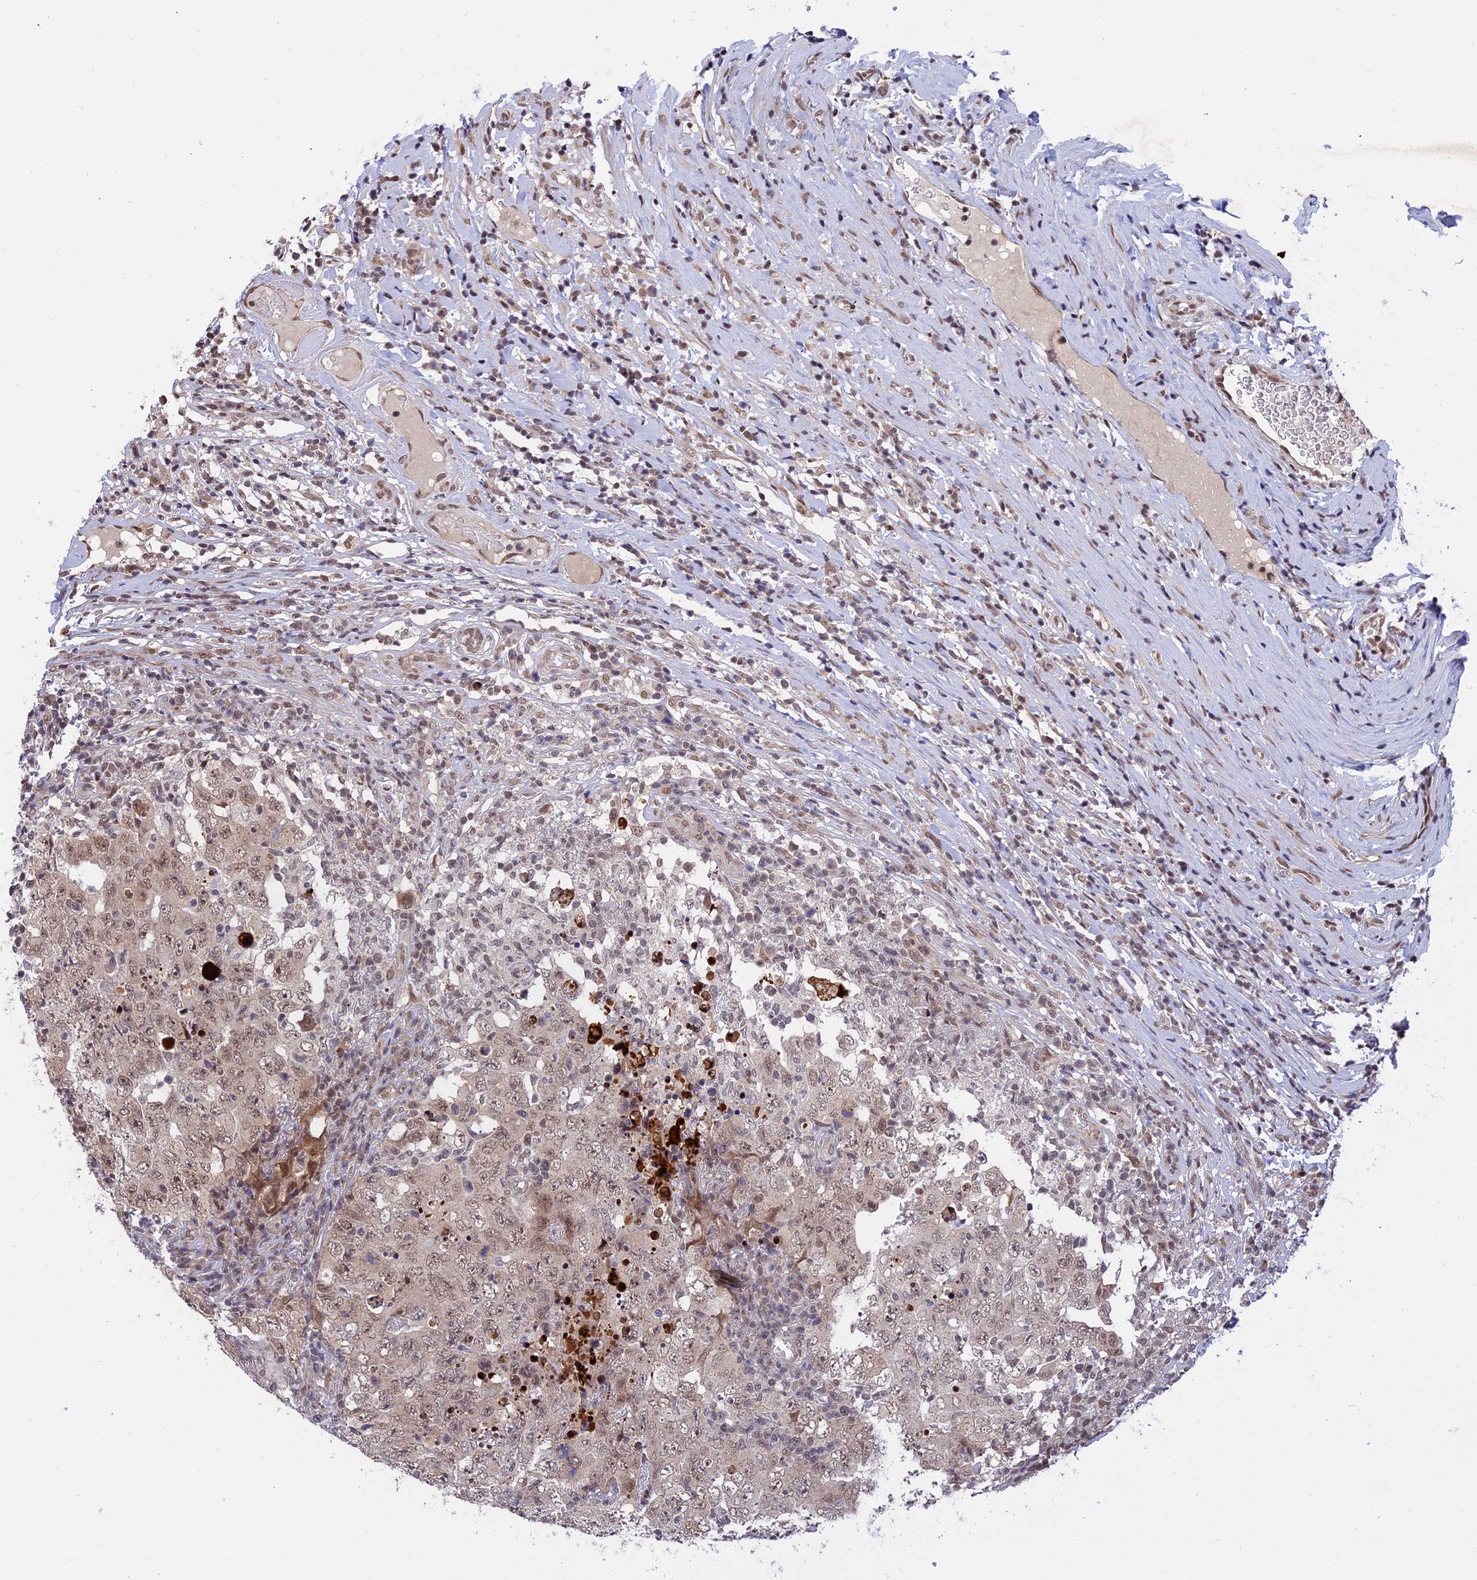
{"staining": {"intensity": "weak", "quantity": "25%-75%", "location": "nuclear"}, "tissue": "testis cancer", "cell_type": "Tumor cells", "image_type": "cancer", "snomed": [{"axis": "morphology", "description": "Carcinoma, Embryonal, NOS"}, {"axis": "topography", "description": "Testis"}], "caption": "Immunohistochemistry micrograph of human testis cancer (embryonal carcinoma) stained for a protein (brown), which demonstrates low levels of weak nuclear staining in about 25%-75% of tumor cells.", "gene": "POLR2C", "patient": {"sex": "male", "age": 26}}